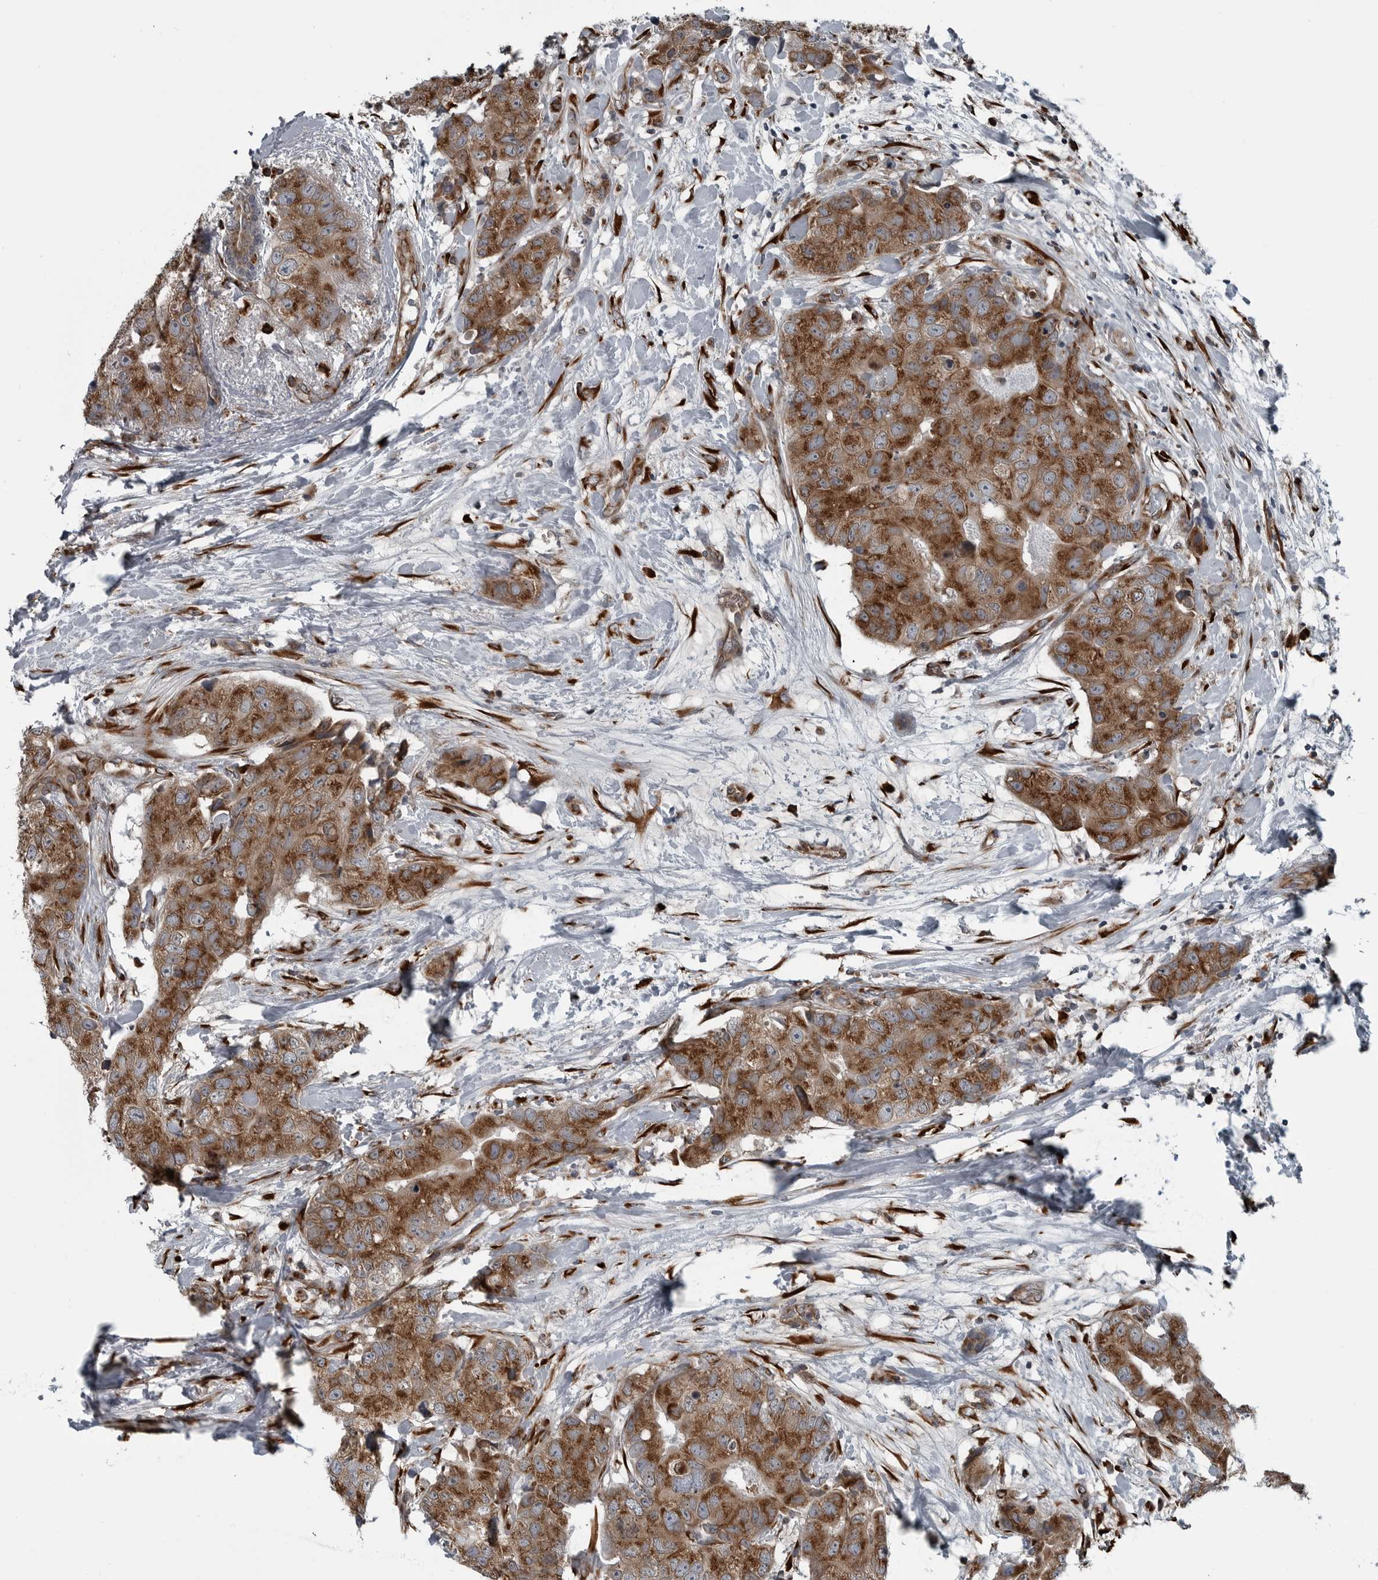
{"staining": {"intensity": "strong", "quantity": ">75%", "location": "cytoplasmic/membranous"}, "tissue": "breast cancer", "cell_type": "Tumor cells", "image_type": "cancer", "snomed": [{"axis": "morphology", "description": "Duct carcinoma"}, {"axis": "topography", "description": "Breast"}], "caption": "Protein expression analysis of breast infiltrating ductal carcinoma demonstrates strong cytoplasmic/membranous staining in about >75% of tumor cells. The staining was performed using DAB (3,3'-diaminobenzidine) to visualize the protein expression in brown, while the nuclei were stained in blue with hematoxylin (Magnification: 20x).", "gene": "CEP85", "patient": {"sex": "female", "age": 62}}